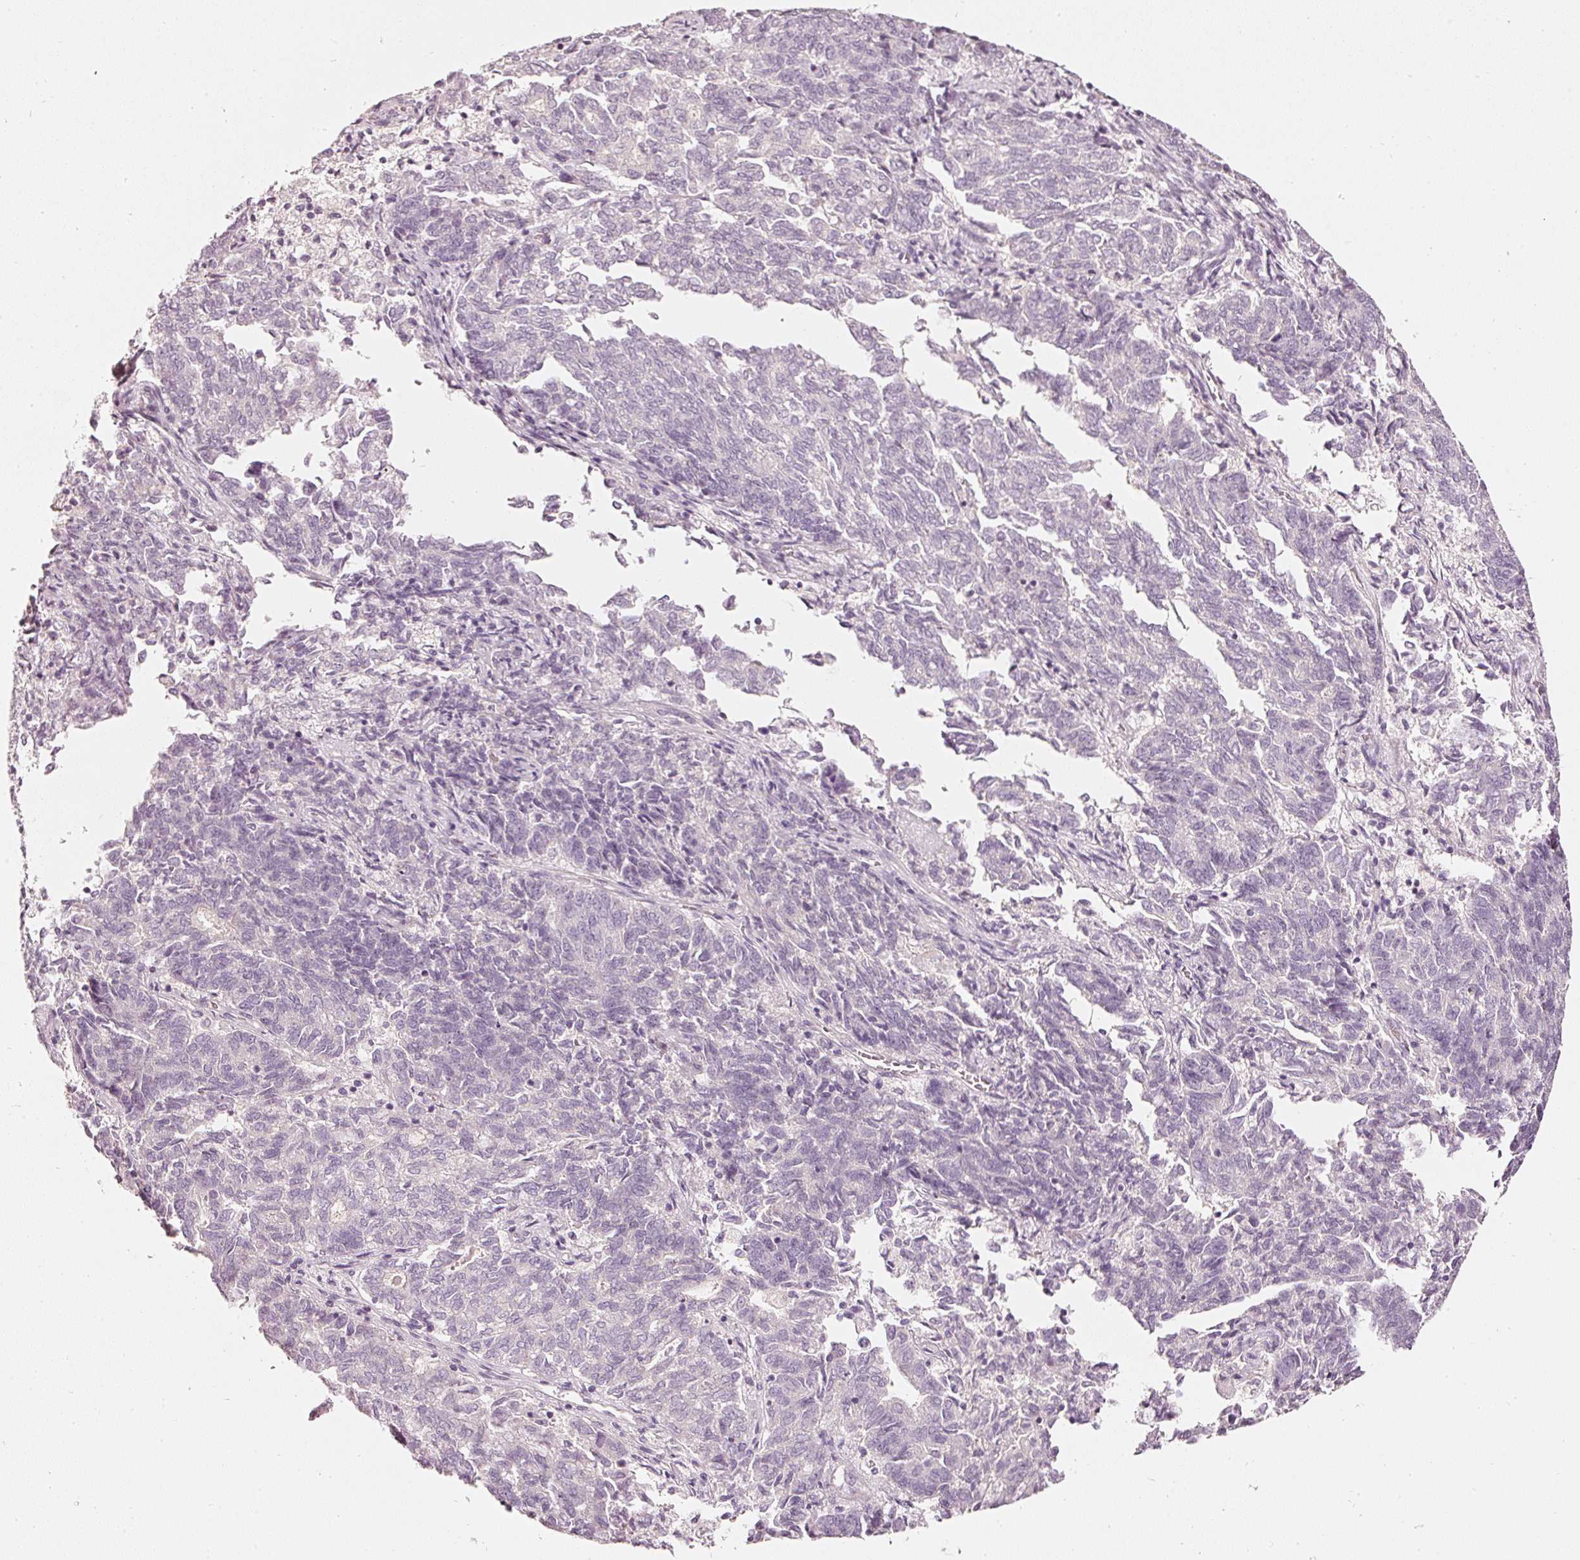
{"staining": {"intensity": "negative", "quantity": "none", "location": "none"}, "tissue": "endometrial cancer", "cell_type": "Tumor cells", "image_type": "cancer", "snomed": [{"axis": "morphology", "description": "Adenocarcinoma, NOS"}, {"axis": "topography", "description": "Endometrium"}], "caption": "Immunohistochemistry (IHC) histopathology image of neoplastic tissue: human endometrial adenocarcinoma stained with DAB exhibits no significant protein staining in tumor cells.", "gene": "CNP", "patient": {"sex": "female", "age": 80}}